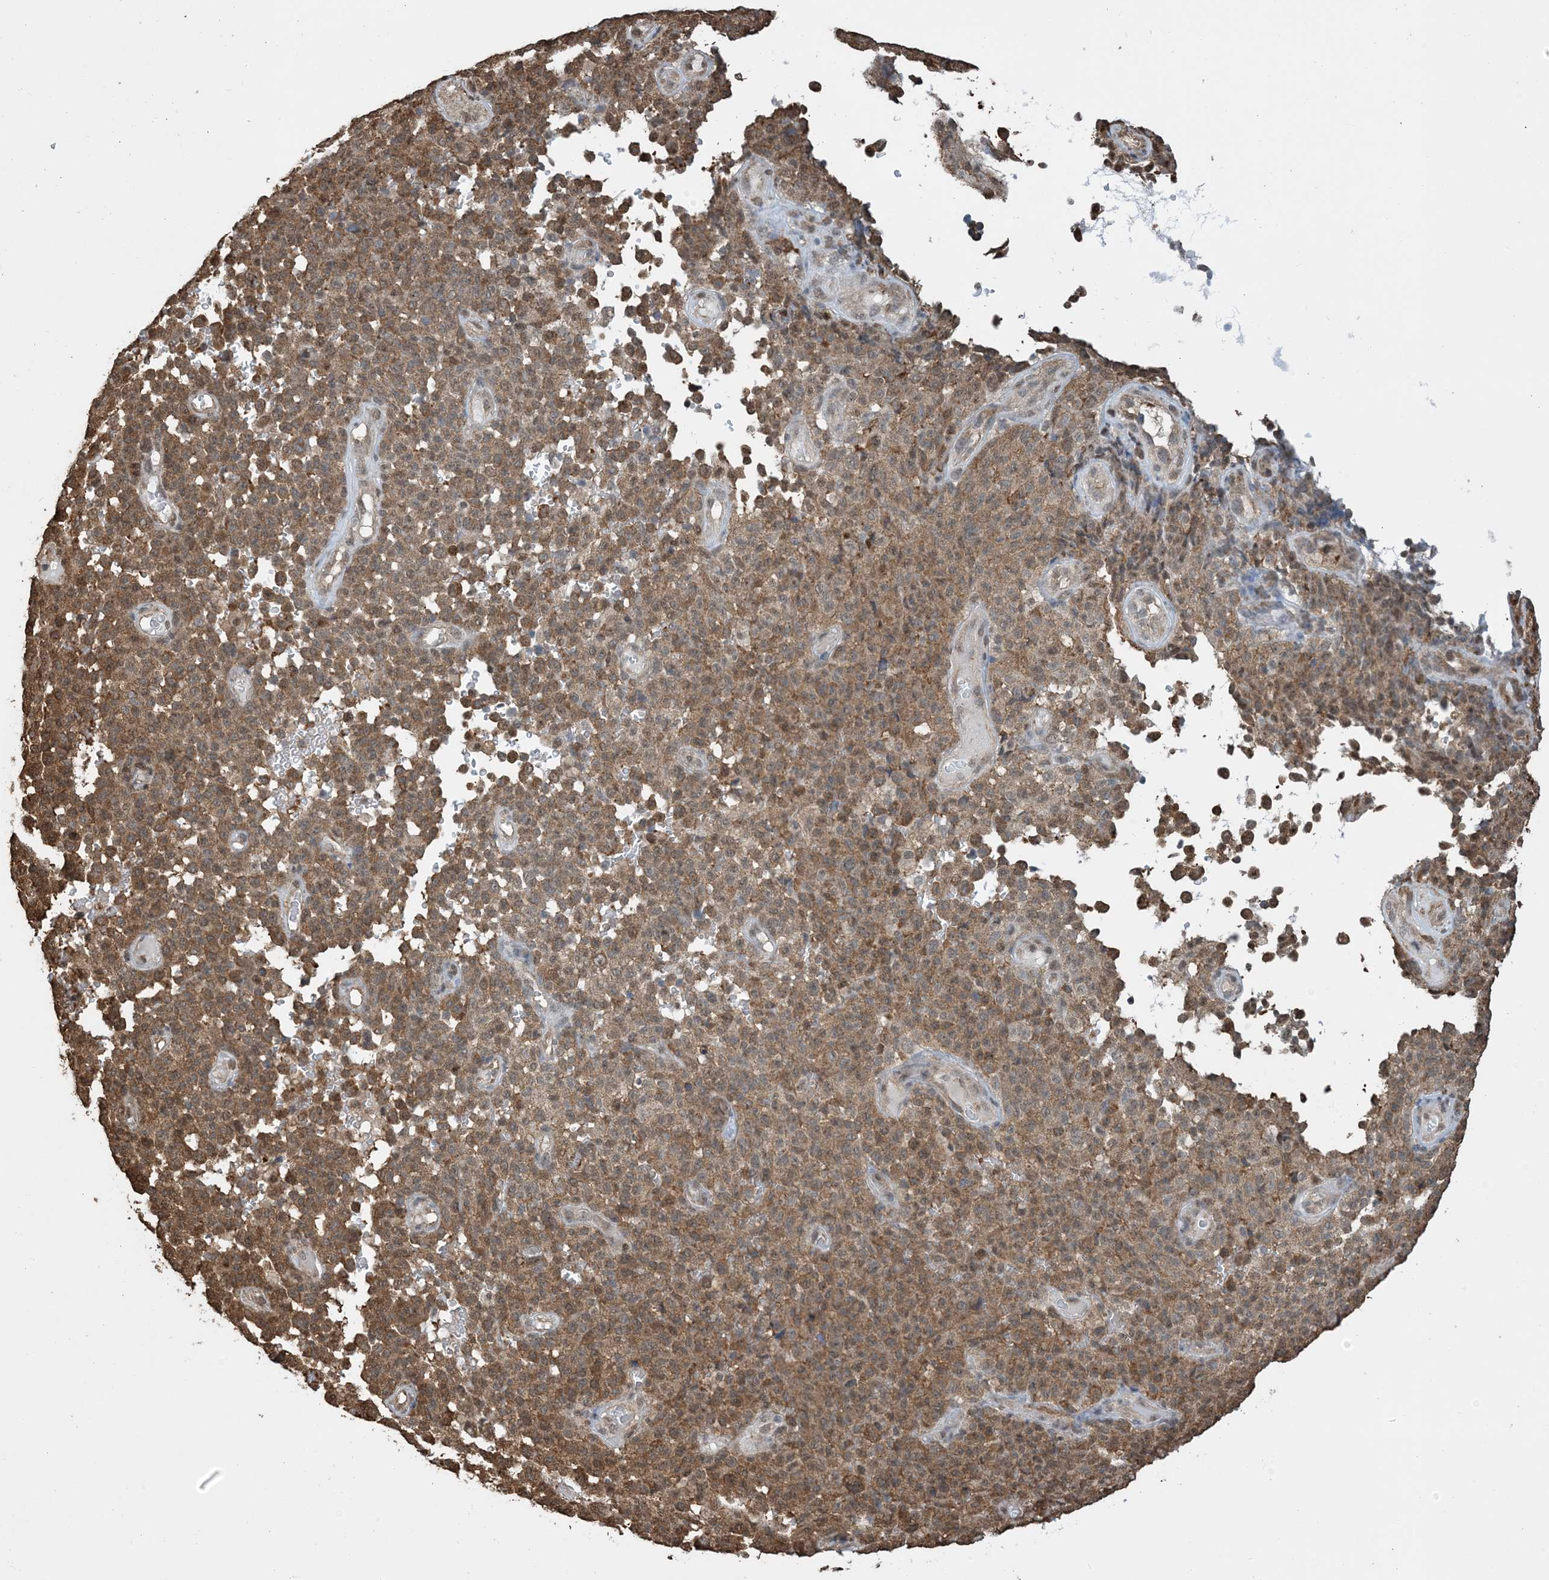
{"staining": {"intensity": "moderate", "quantity": "25%-75%", "location": "cytoplasmic/membranous"}, "tissue": "melanoma", "cell_type": "Tumor cells", "image_type": "cancer", "snomed": [{"axis": "morphology", "description": "Malignant melanoma, NOS"}, {"axis": "topography", "description": "Skin"}], "caption": "This photomicrograph exhibits immunohistochemistry (IHC) staining of human malignant melanoma, with medium moderate cytoplasmic/membranous positivity in about 25%-75% of tumor cells.", "gene": "HSPA1A", "patient": {"sex": "female", "age": 82}}